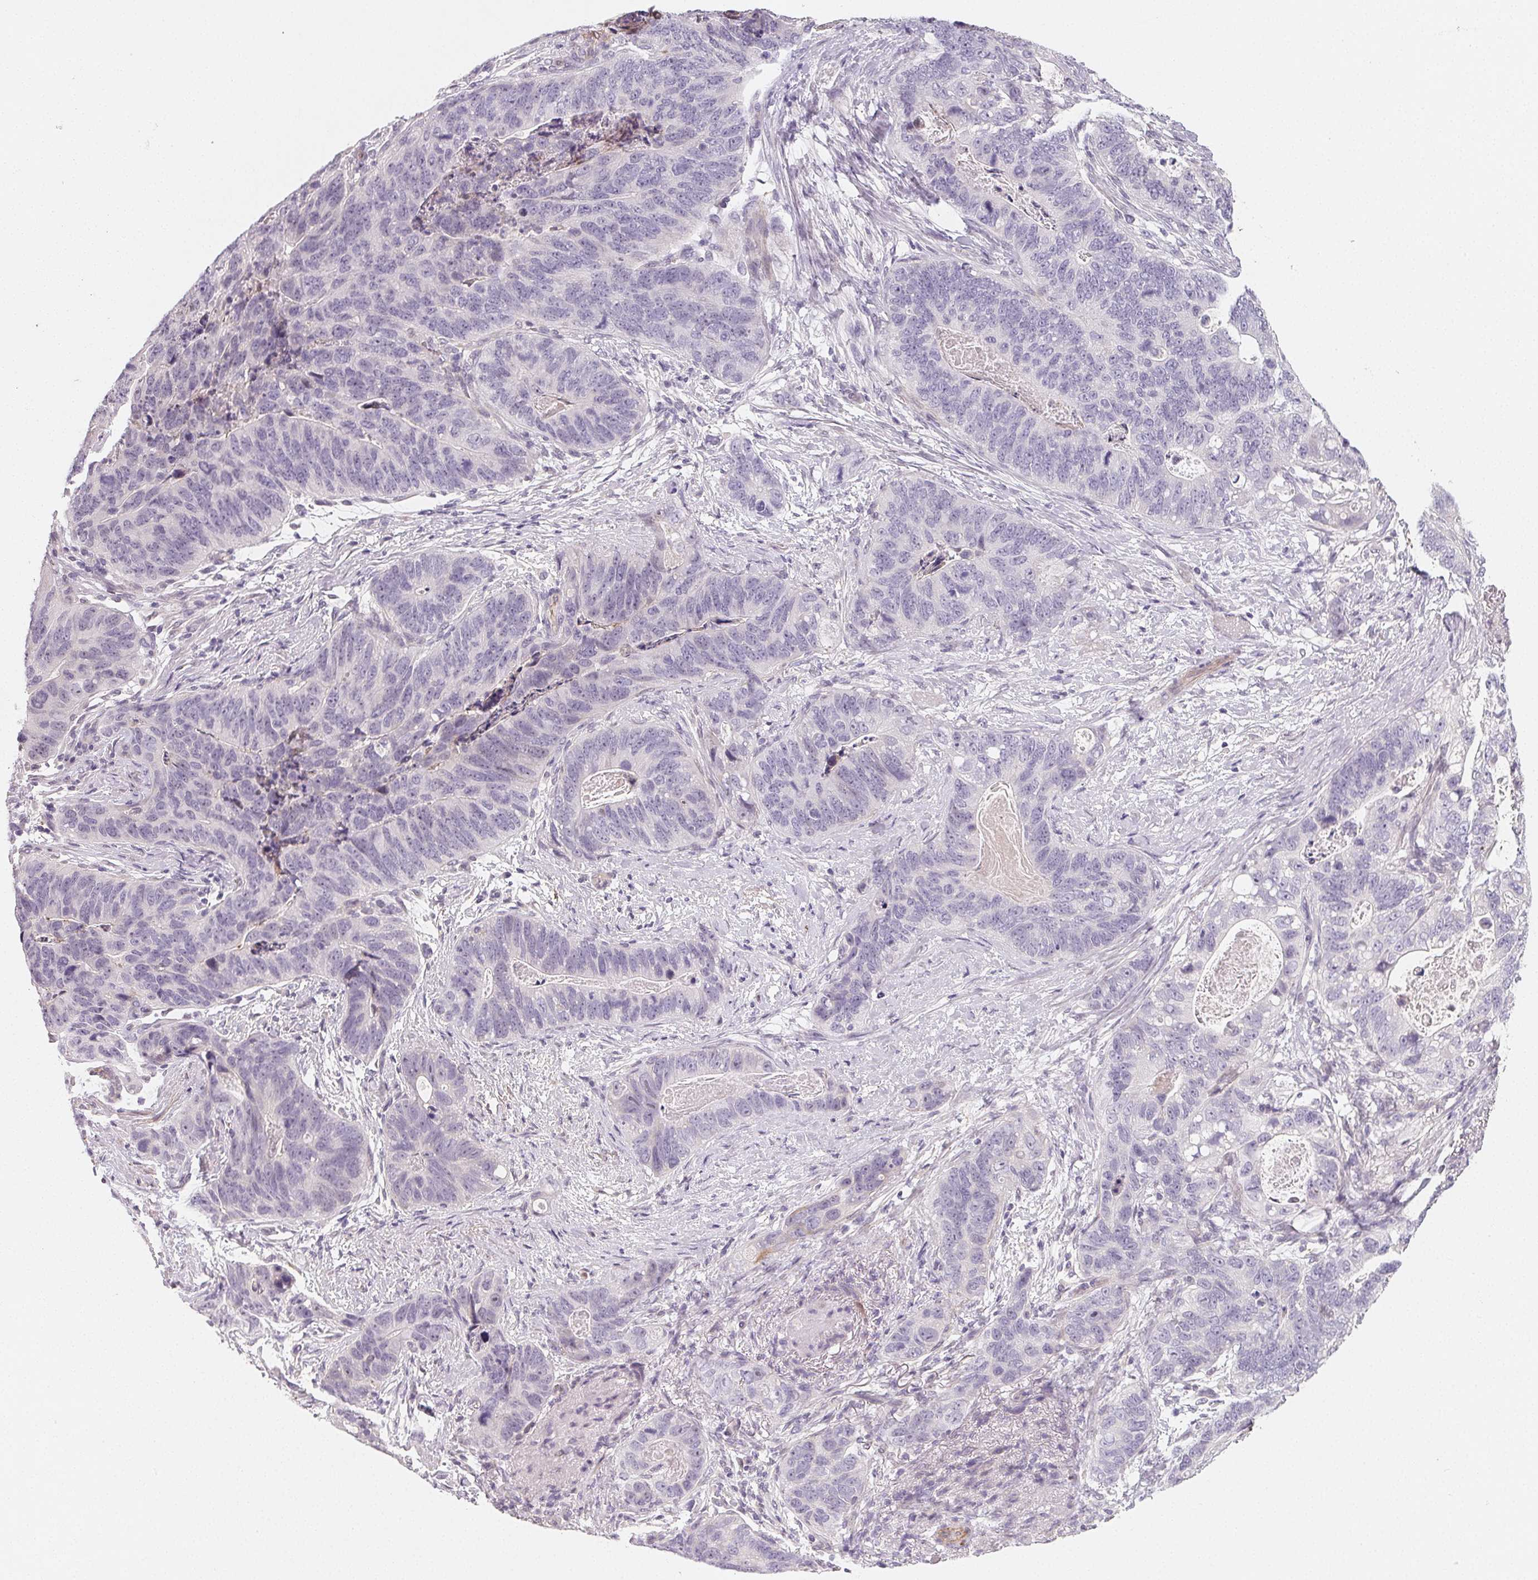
{"staining": {"intensity": "negative", "quantity": "none", "location": "none"}, "tissue": "stomach cancer", "cell_type": "Tumor cells", "image_type": "cancer", "snomed": [{"axis": "morphology", "description": "Normal tissue, NOS"}, {"axis": "morphology", "description": "Adenocarcinoma, NOS"}, {"axis": "topography", "description": "Stomach"}], "caption": "Immunohistochemistry (IHC) of human adenocarcinoma (stomach) demonstrates no positivity in tumor cells.", "gene": "LRRC23", "patient": {"sex": "female", "age": 89}}